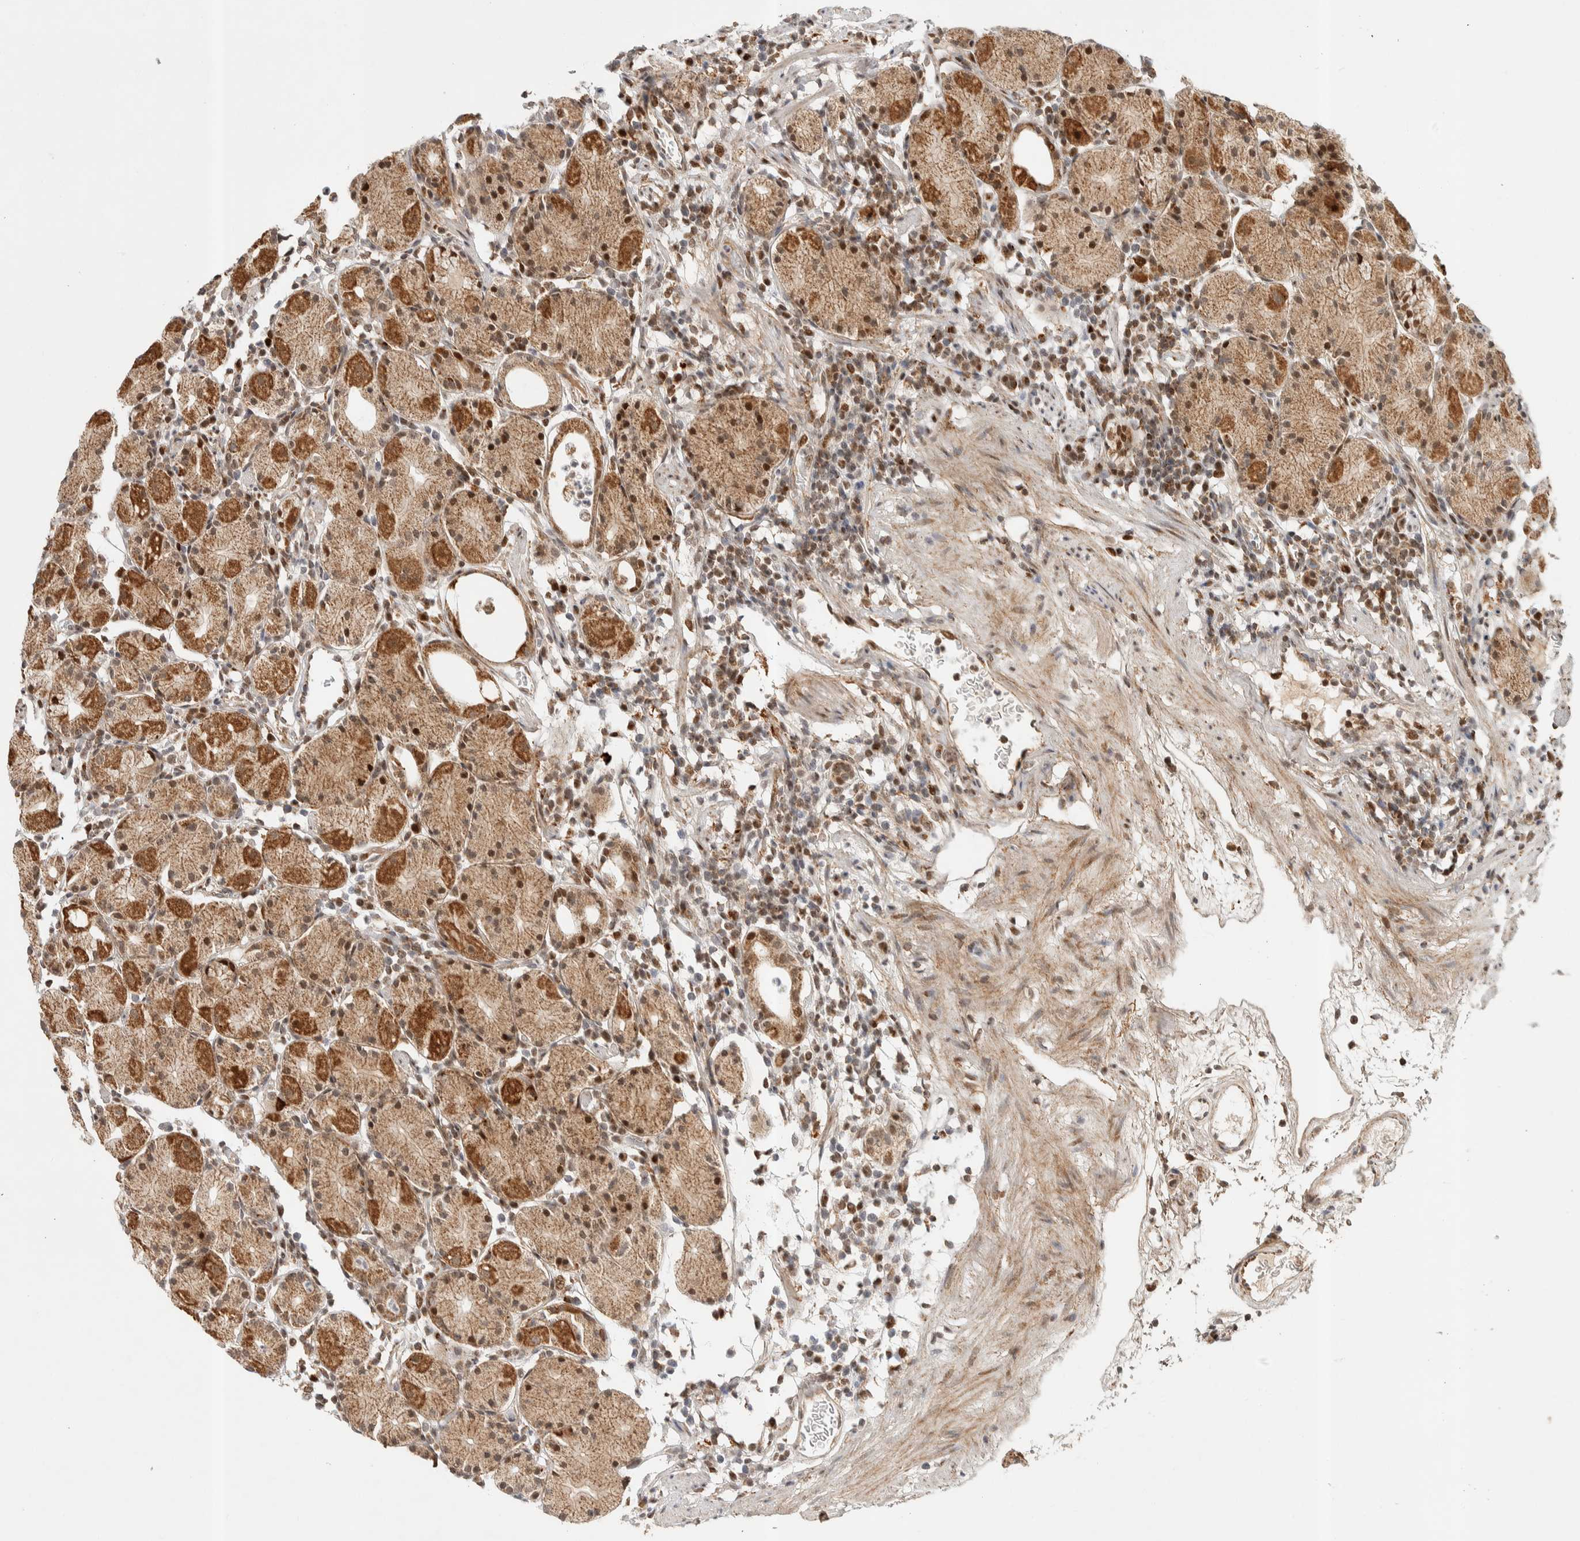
{"staining": {"intensity": "strong", "quantity": "25%-75%", "location": "cytoplasmic/membranous,nuclear"}, "tissue": "stomach", "cell_type": "Glandular cells", "image_type": "normal", "snomed": [{"axis": "morphology", "description": "Normal tissue, NOS"}, {"axis": "topography", "description": "Stomach"}, {"axis": "topography", "description": "Stomach, lower"}], "caption": "High-magnification brightfield microscopy of normal stomach stained with DAB (3,3'-diaminobenzidine) (brown) and counterstained with hematoxylin (blue). glandular cells exhibit strong cytoplasmic/membranous,nuclear positivity is seen in about25%-75% of cells. The protein is shown in brown color, while the nuclei are stained blue.", "gene": "TSPAN32", "patient": {"sex": "female", "age": 75}}